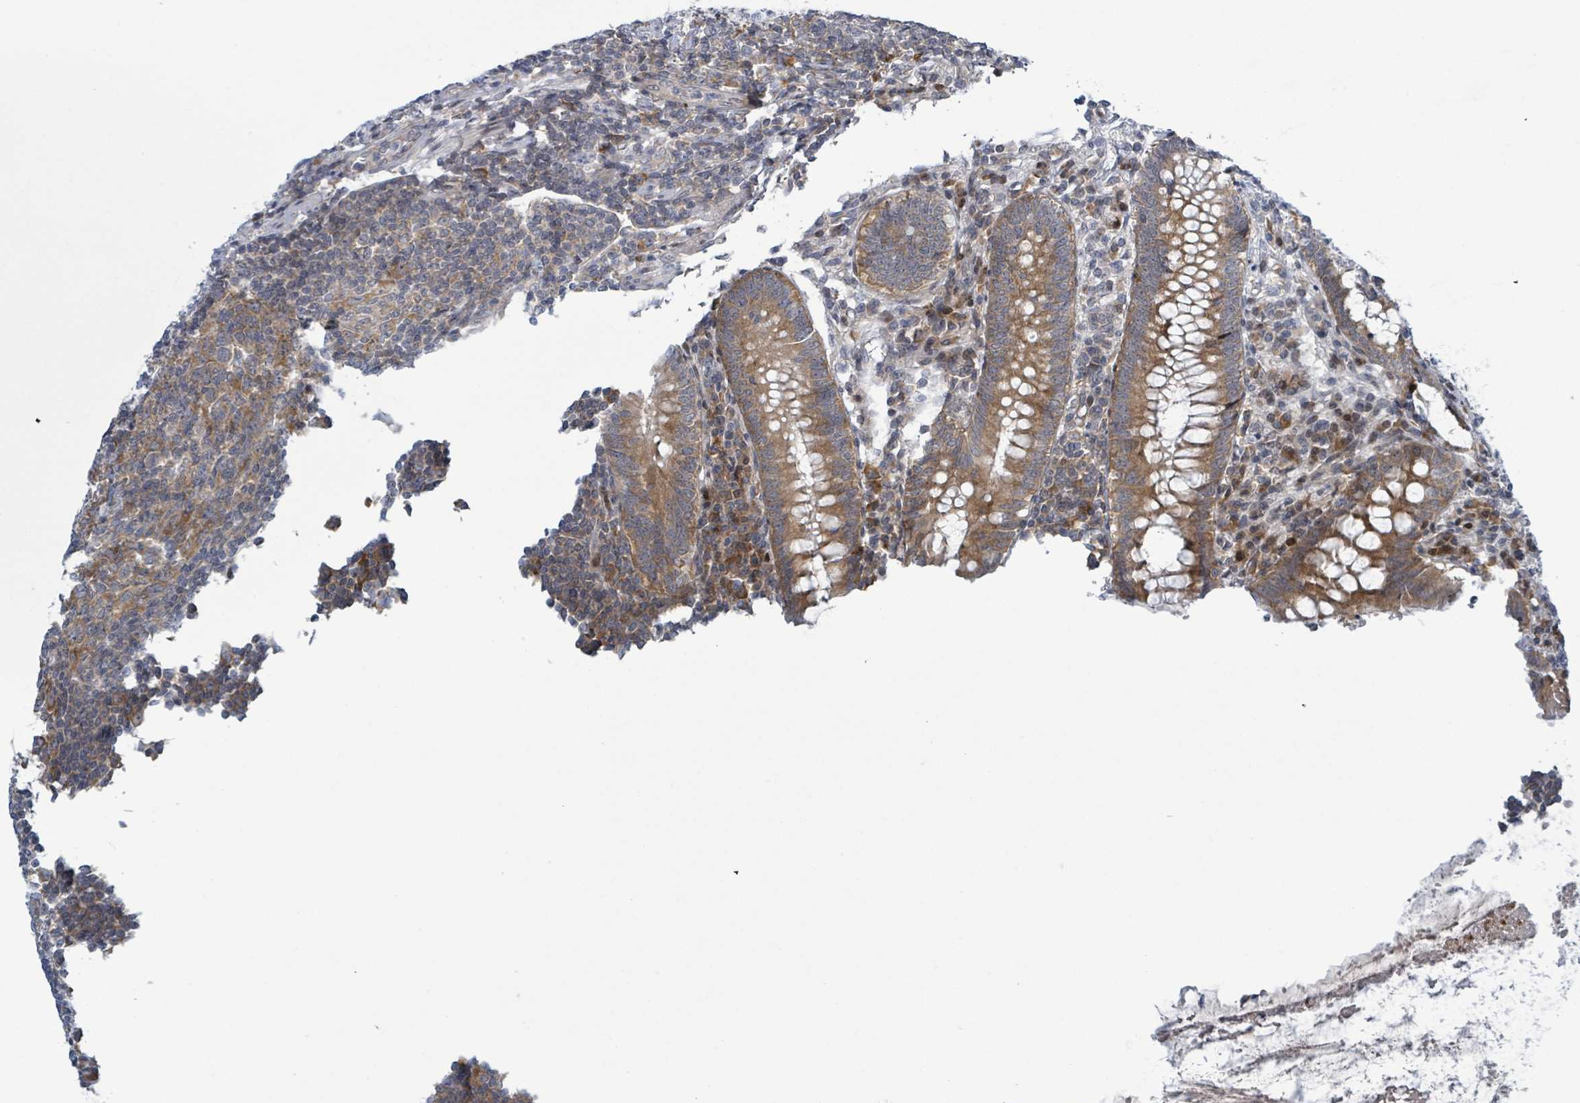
{"staining": {"intensity": "moderate", "quantity": "25%-75%", "location": "cytoplasmic/membranous,nuclear"}, "tissue": "appendix", "cell_type": "Glandular cells", "image_type": "normal", "snomed": [{"axis": "morphology", "description": "Normal tissue, NOS"}, {"axis": "topography", "description": "Appendix"}], "caption": "Brown immunohistochemical staining in benign human appendix reveals moderate cytoplasmic/membranous,nuclear positivity in approximately 25%-75% of glandular cells.", "gene": "RPL32", "patient": {"sex": "male", "age": 83}}